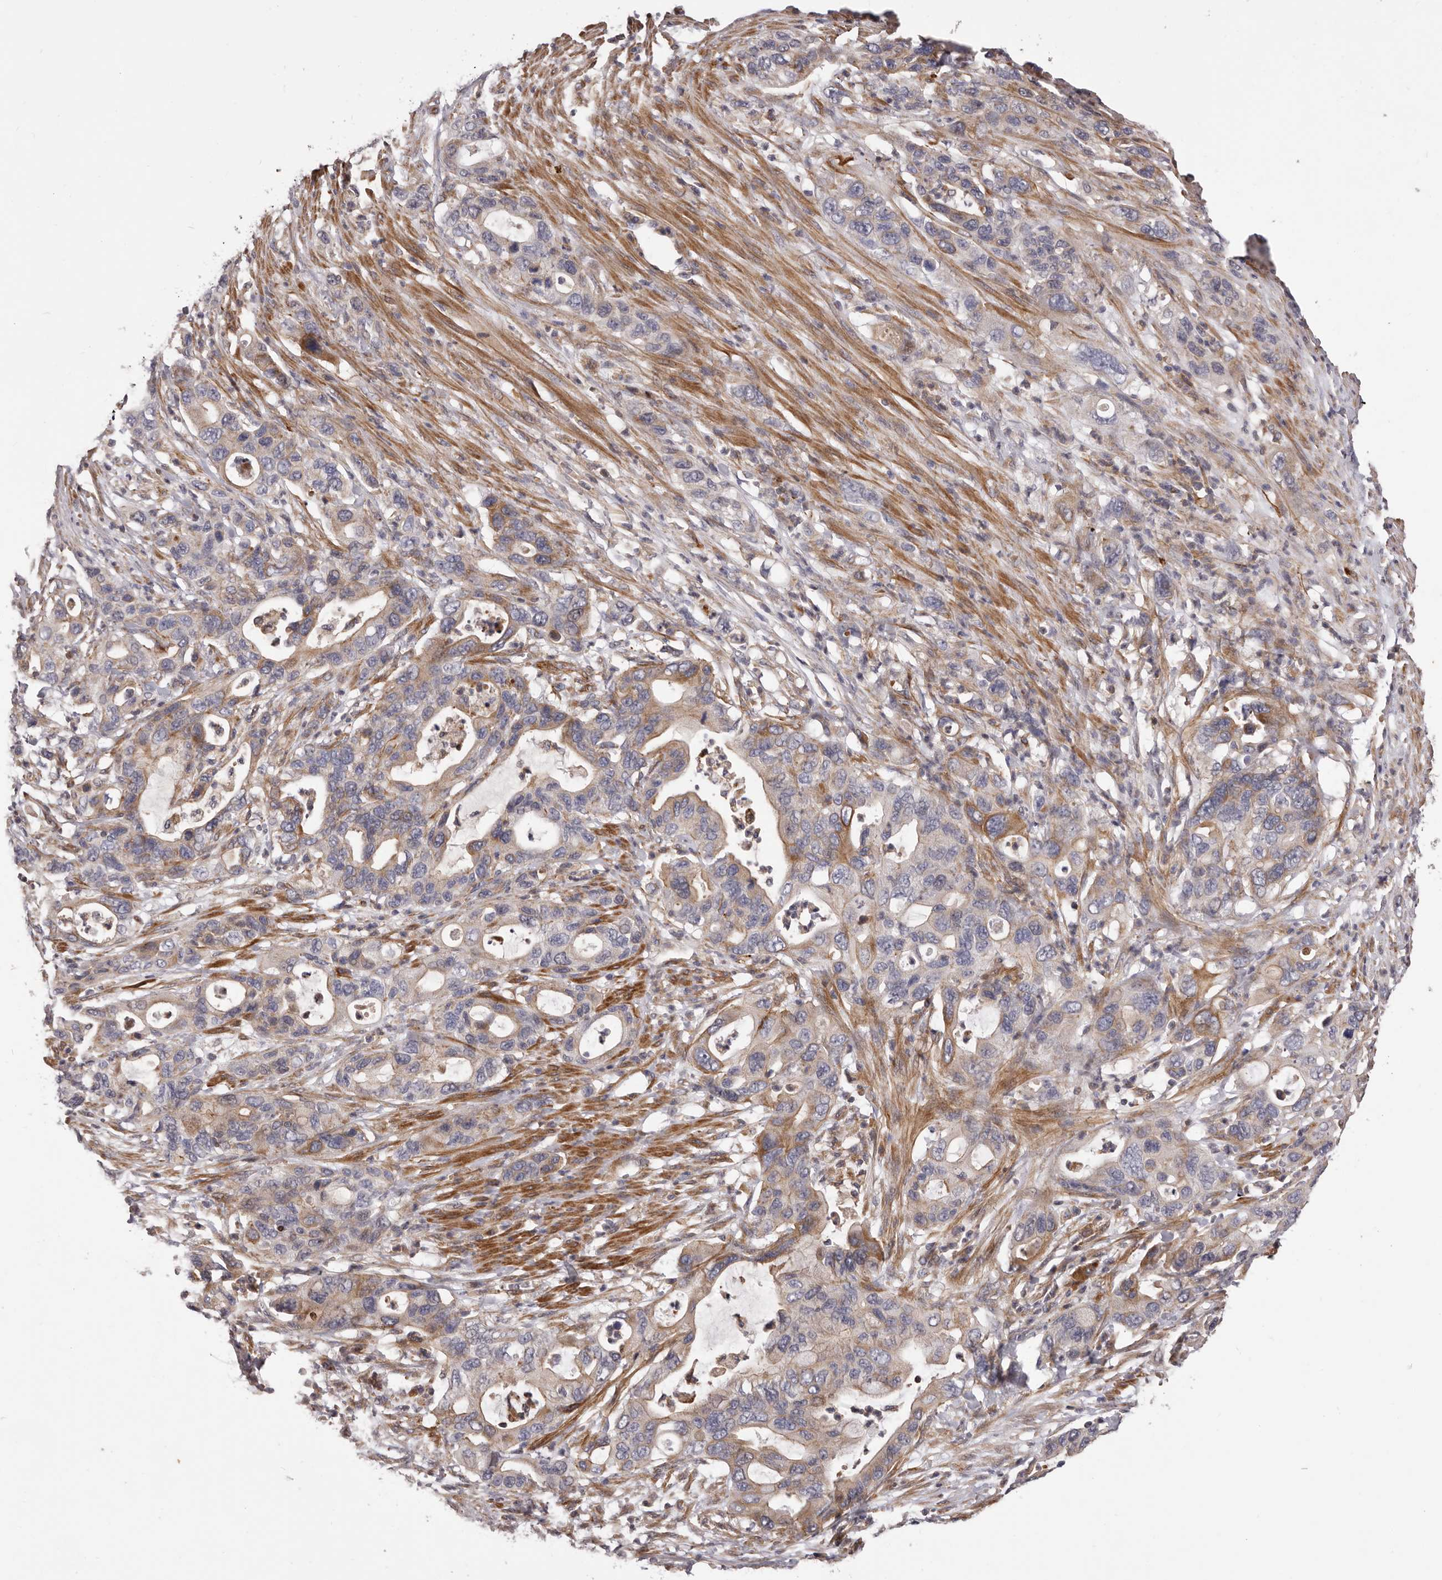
{"staining": {"intensity": "moderate", "quantity": "<25%", "location": "cytoplasmic/membranous"}, "tissue": "pancreatic cancer", "cell_type": "Tumor cells", "image_type": "cancer", "snomed": [{"axis": "morphology", "description": "Adenocarcinoma, NOS"}, {"axis": "topography", "description": "Pancreas"}], "caption": "Tumor cells exhibit low levels of moderate cytoplasmic/membranous staining in about <25% of cells in pancreatic cancer (adenocarcinoma).", "gene": "ALPK1", "patient": {"sex": "female", "age": 71}}